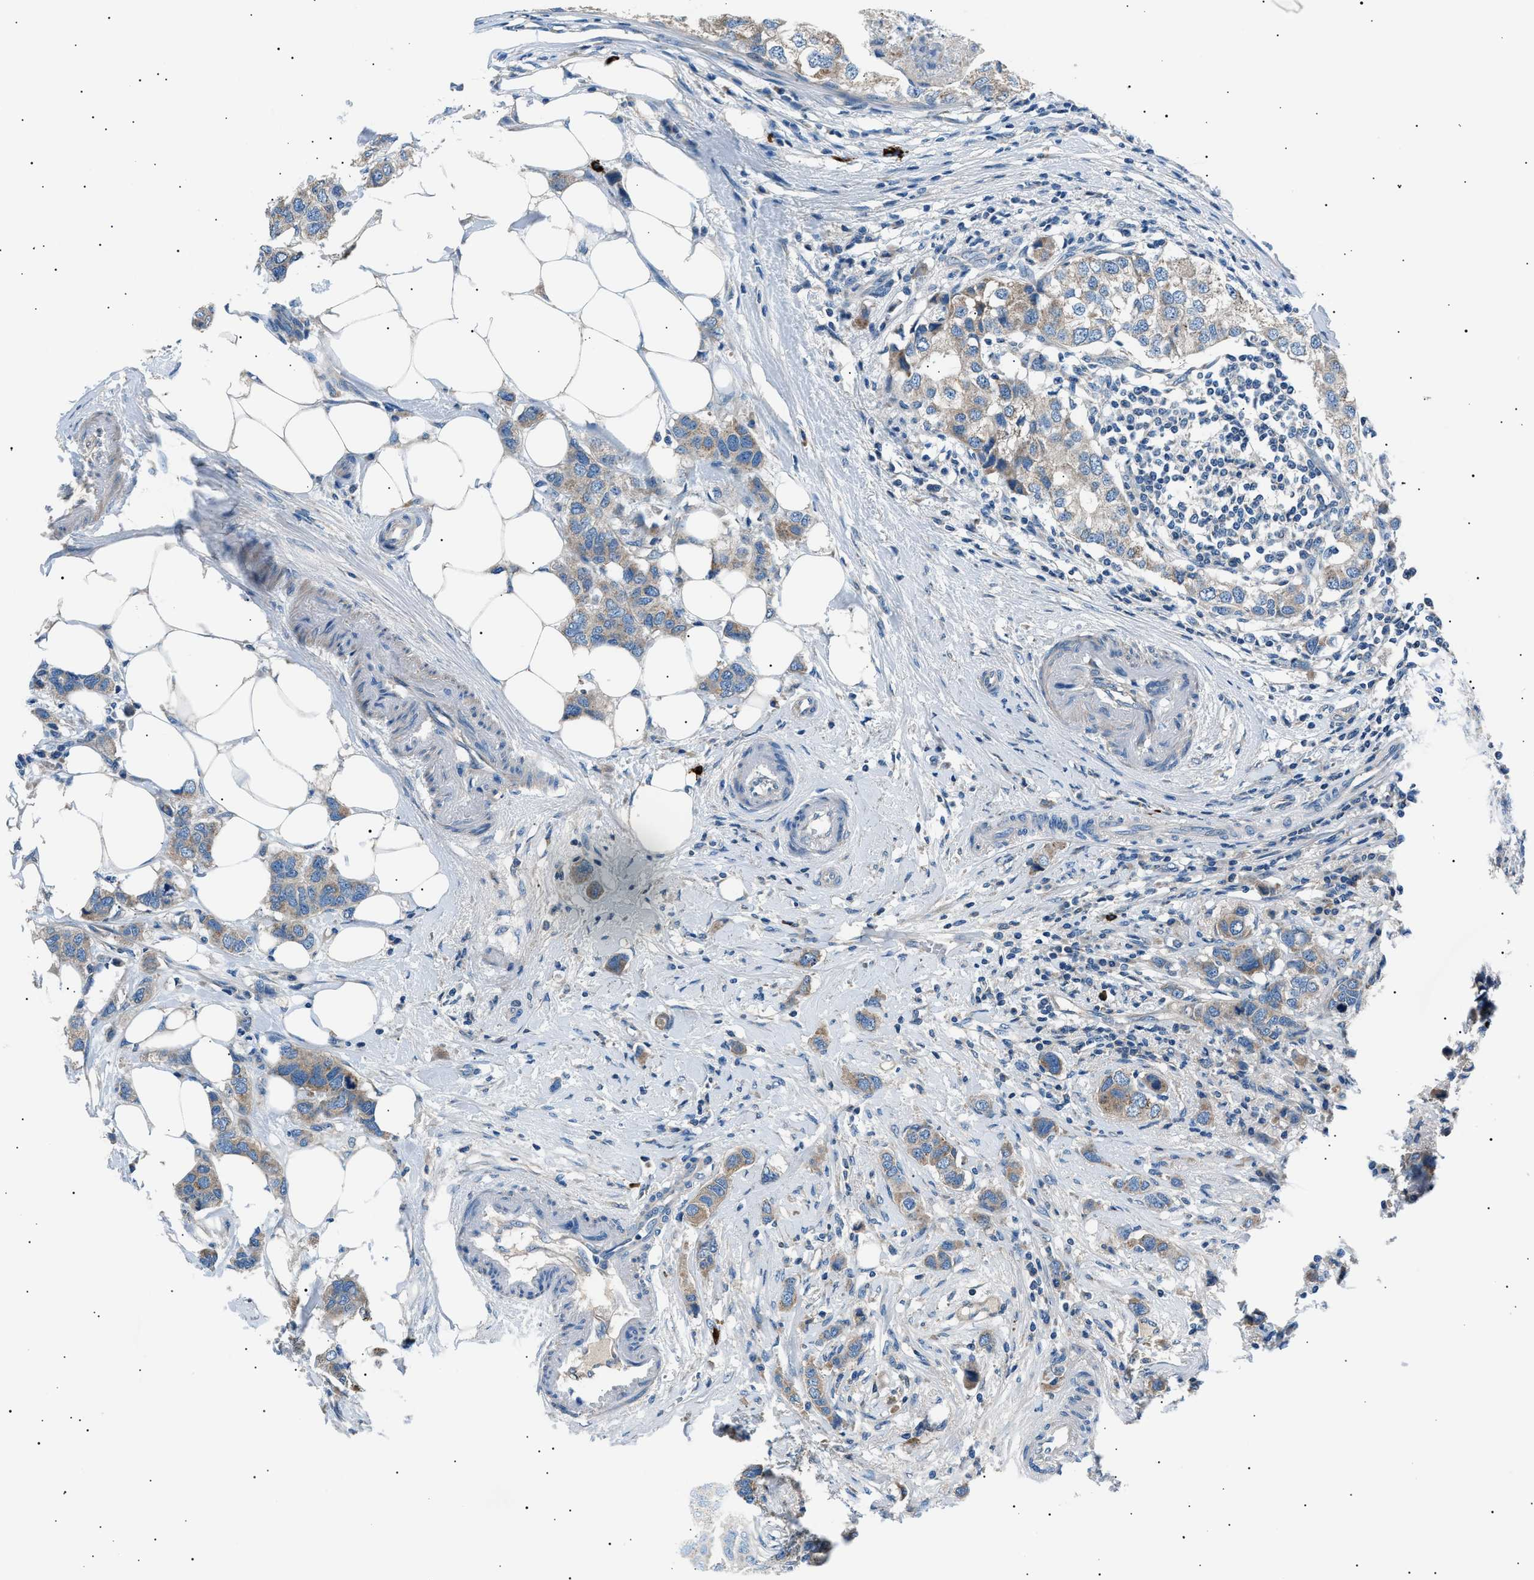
{"staining": {"intensity": "weak", "quantity": ">75%", "location": "cytoplasmic/membranous"}, "tissue": "breast cancer", "cell_type": "Tumor cells", "image_type": "cancer", "snomed": [{"axis": "morphology", "description": "Duct carcinoma"}, {"axis": "topography", "description": "Breast"}], "caption": "Immunohistochemistry micrograph of human breast infiltrating ductal carcinoma stained for a protein (brown), which shows low levels of weak cytoplasmic/membranous expression in approximately >75% of tumor cells.", "gene": "LRRC37B", "patient": {"sex": "female", "age": 50}}